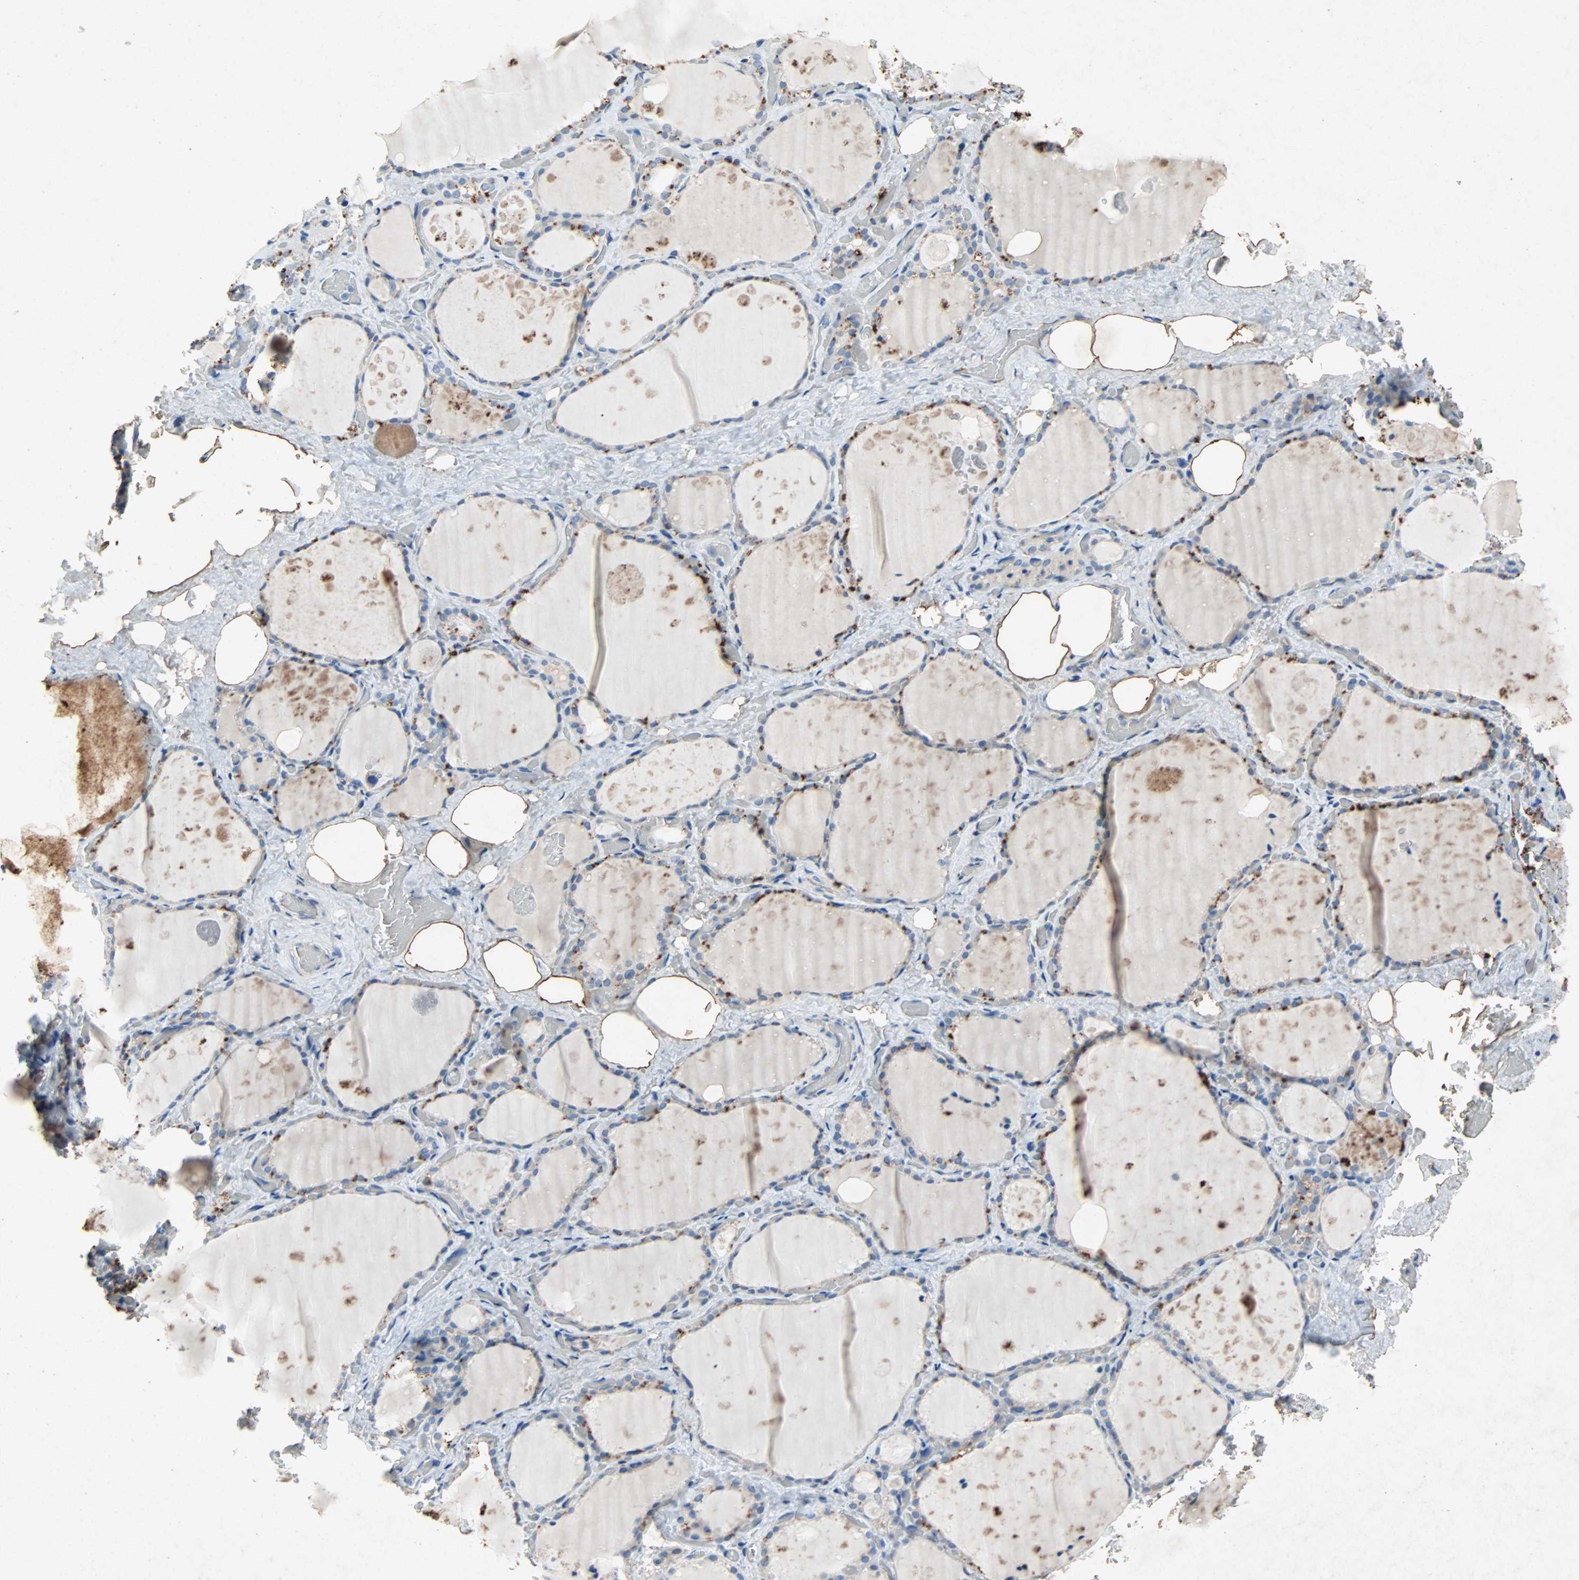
{"staining": {"intensity": "moderate", "quantity": "<25%", "location": "cytoplasmic/membranous"}, "tissue": "thyroid gland", "cell_type": "Glandular cells", "image_type": "normal", "snomed": [{"axis": "morphology", "description": "Normal tissue, NOS"}, {"axis": "topography", "description": "Thyroid gland"}], "caption": "This photomicrograph displays IHC staining of unremarkable human thyroid gland, with low moderate cytoplasmic/membranous positivity in approximately <25% of glandular cells.", "gene": "PCDHB2", "patient": {"sex": "male", "age": 61}}